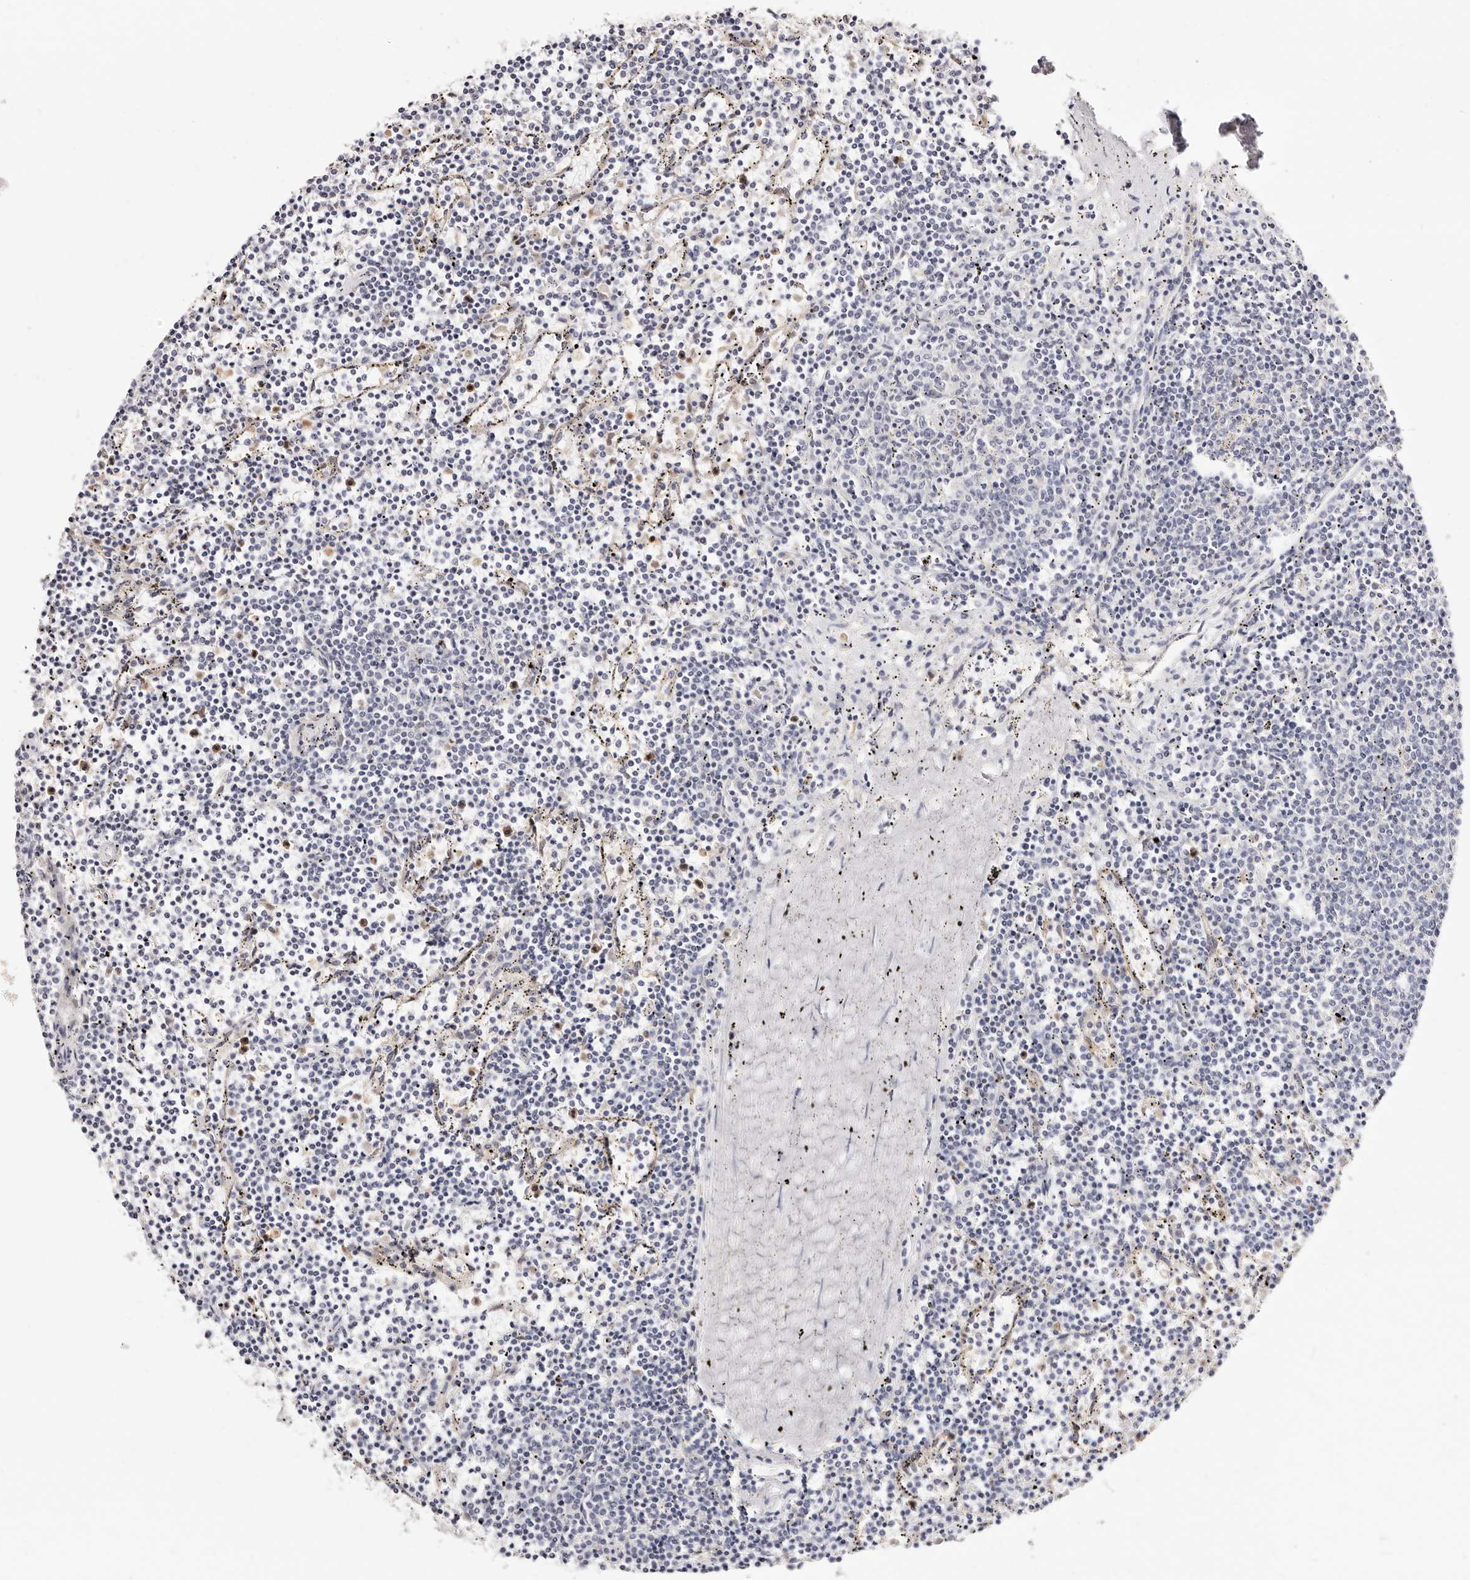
{"staining": {"intensity": "negative", "quantity": "none", "location": "none"}, "tissue": "lymphoma", "cell_type": "Tumor cells", "image_type": "cancer", "snomed": [{"axis": "morphology", "description": "Malignant lymphoma, non-Hodgkin's type, Low grade"}, {"axis": "topography", "description": "Spleen"}], "caption": "The immunohistochemistry image has no significant positivity in tumor cells of malignant lymphoma, non-Hodgkin's type (low-grade) tissue. (Immunohistochemistry, brightfield microscopy, high magnification).", "gene": "TKT", "patient": {"sex": "female", "age": 50}}